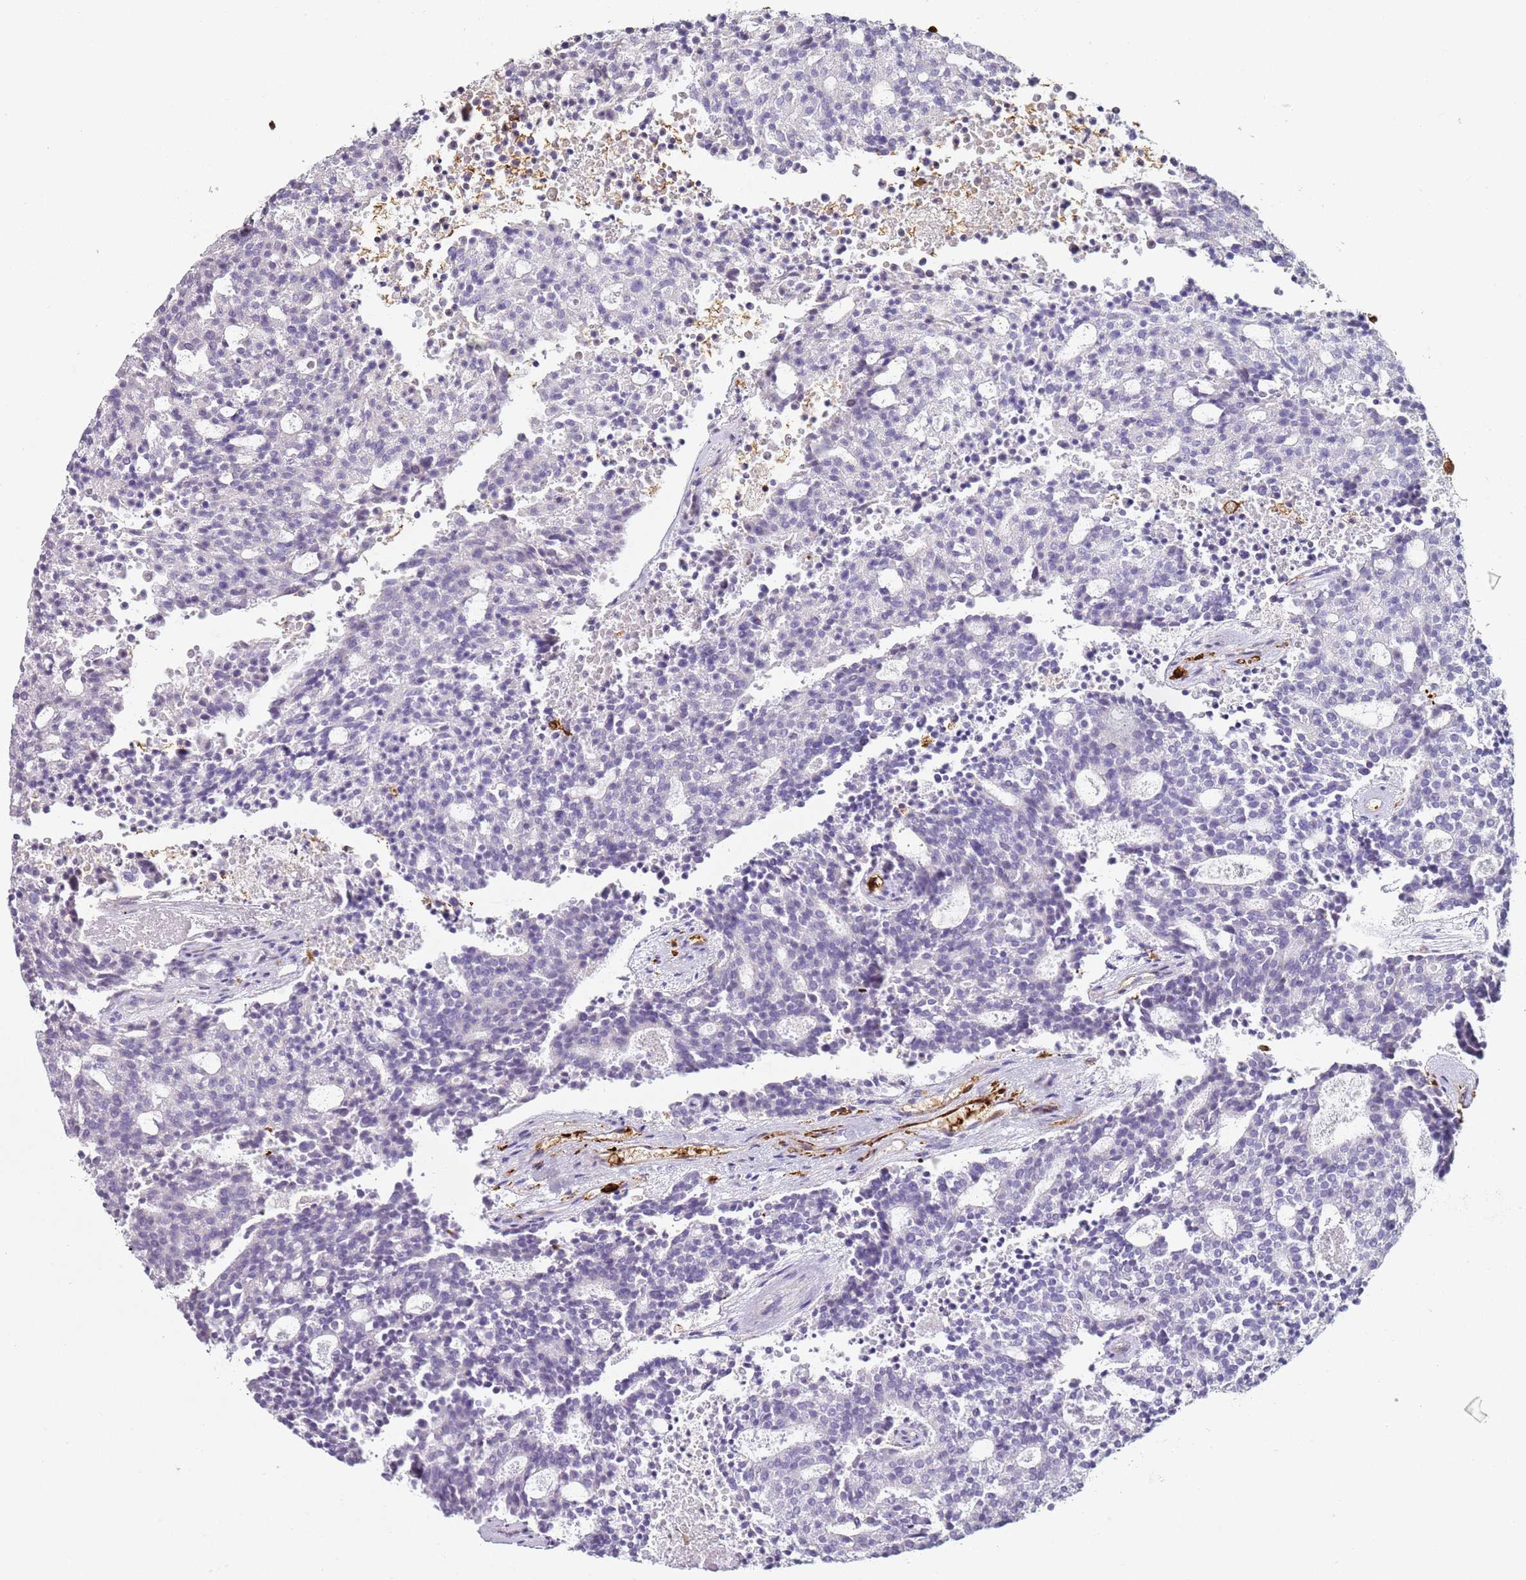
{"staining": {"intensity": "negative", "quantity": "none", "location": "none"}, "tissue": "carcinoid", "cell_type": "Tumor cells", "image_type": "cancer", "snomed": [{"axis": "morphology", "description": "Carcinoid, malignant, NOS"}, {"axis": "topography", "description": "Pancreas"}], "caption": "Carcinoid (malignant) was stained to show a protein in brown. There is no significant expression in tumor cells.", "gene": "S100A4", "patient": {"sex": "female", "age": 54}}